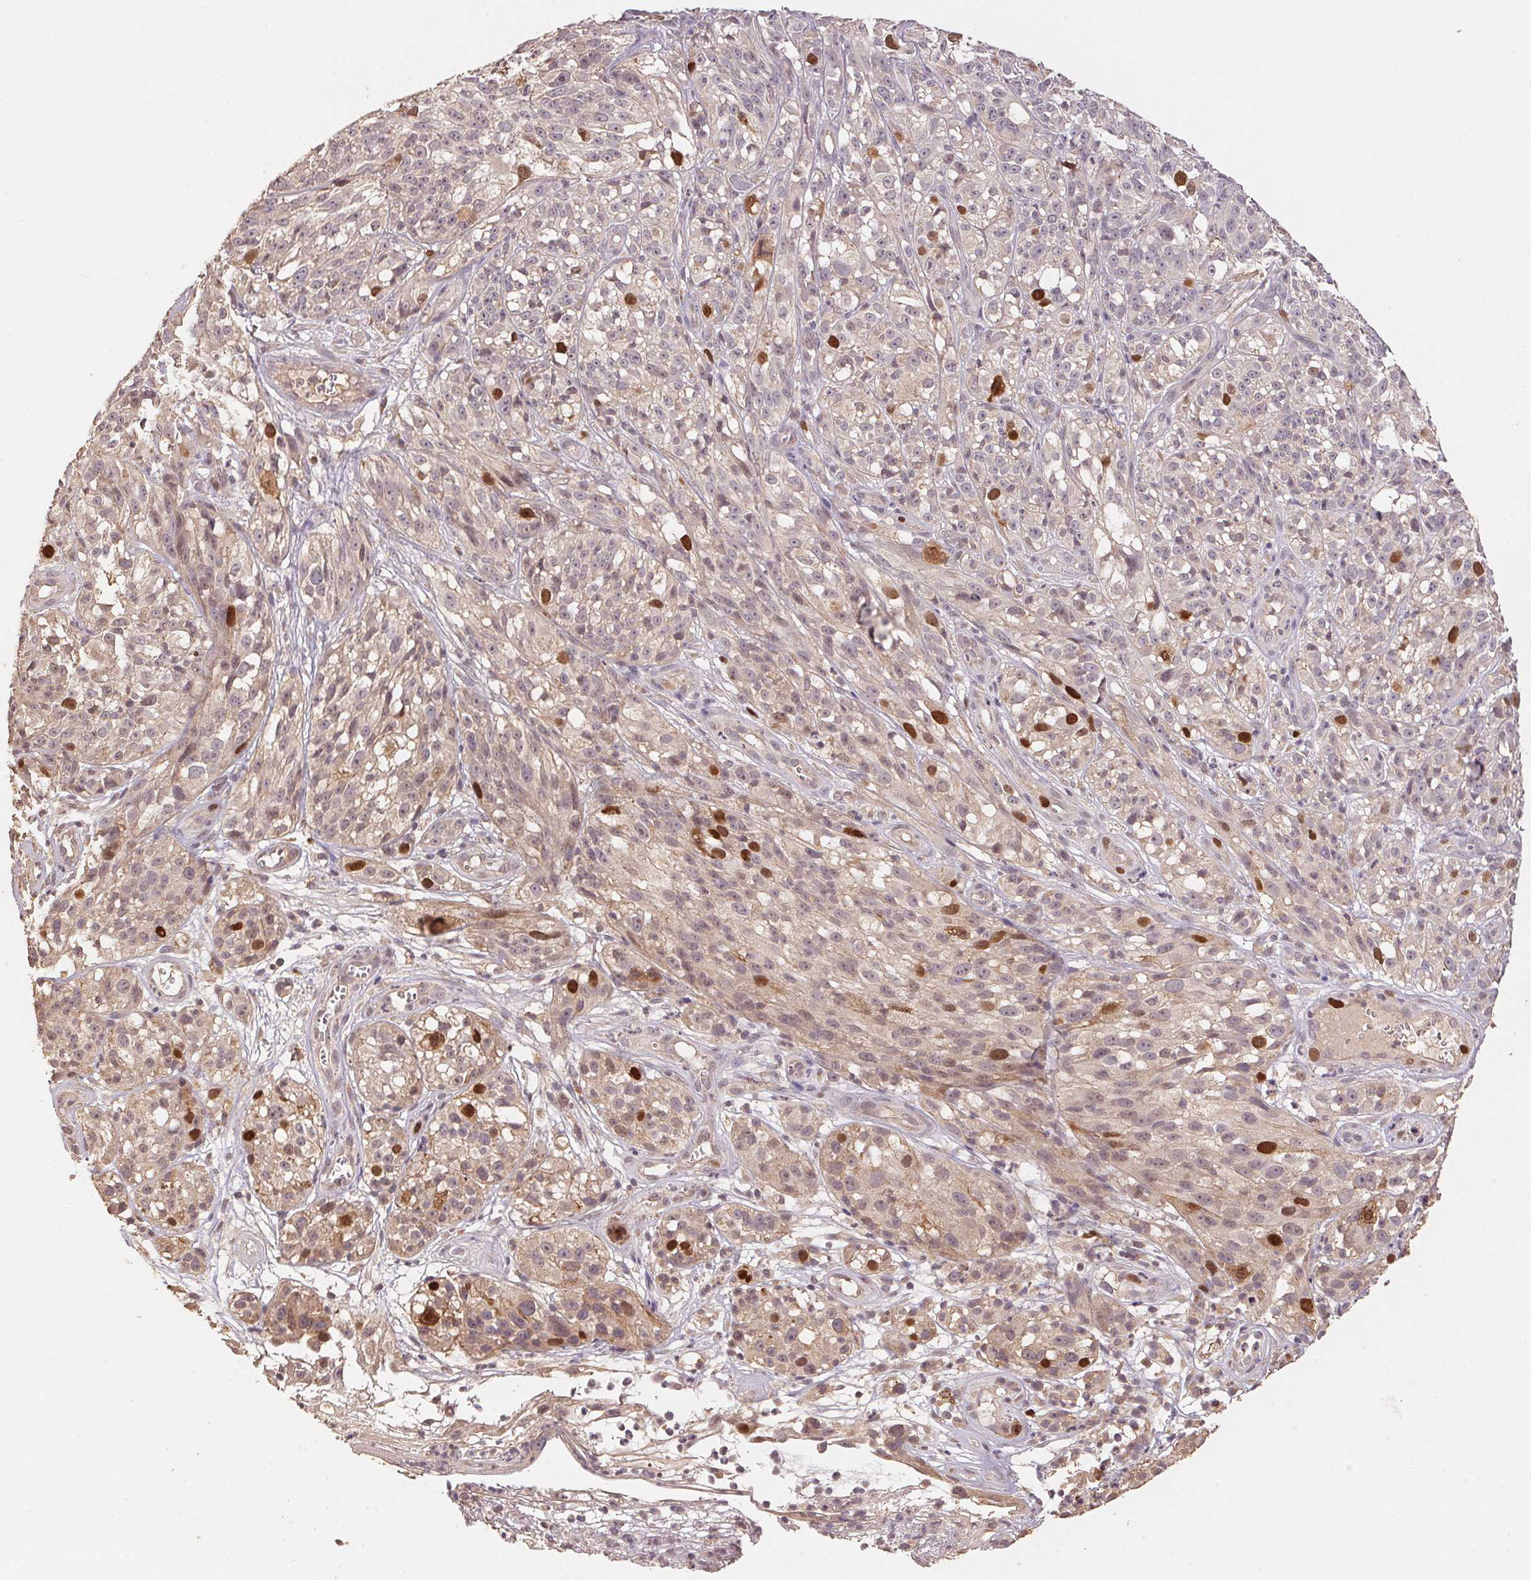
{"staining": {"intensity": "strong", "quantity": "<25%", "location": "nuclear"}, "tissue": "melanoma", "cell_type": "Tumor cells", "image_type": "cancer", "snomed": [{"axis": "morphology", "description": "Malignant melanoma, NOS"}, {"axis": "topography", "description": "Skin"}], "caption": "IHC of human malignant melanoma shows medium levels of strong nuclear staining in approximately <25% of tumor cells. (DAB IHC, brown staining for protein, blue staining for nuclei).", "gene": "CENPF", "patient": {"sex": "female", "age": 85}}